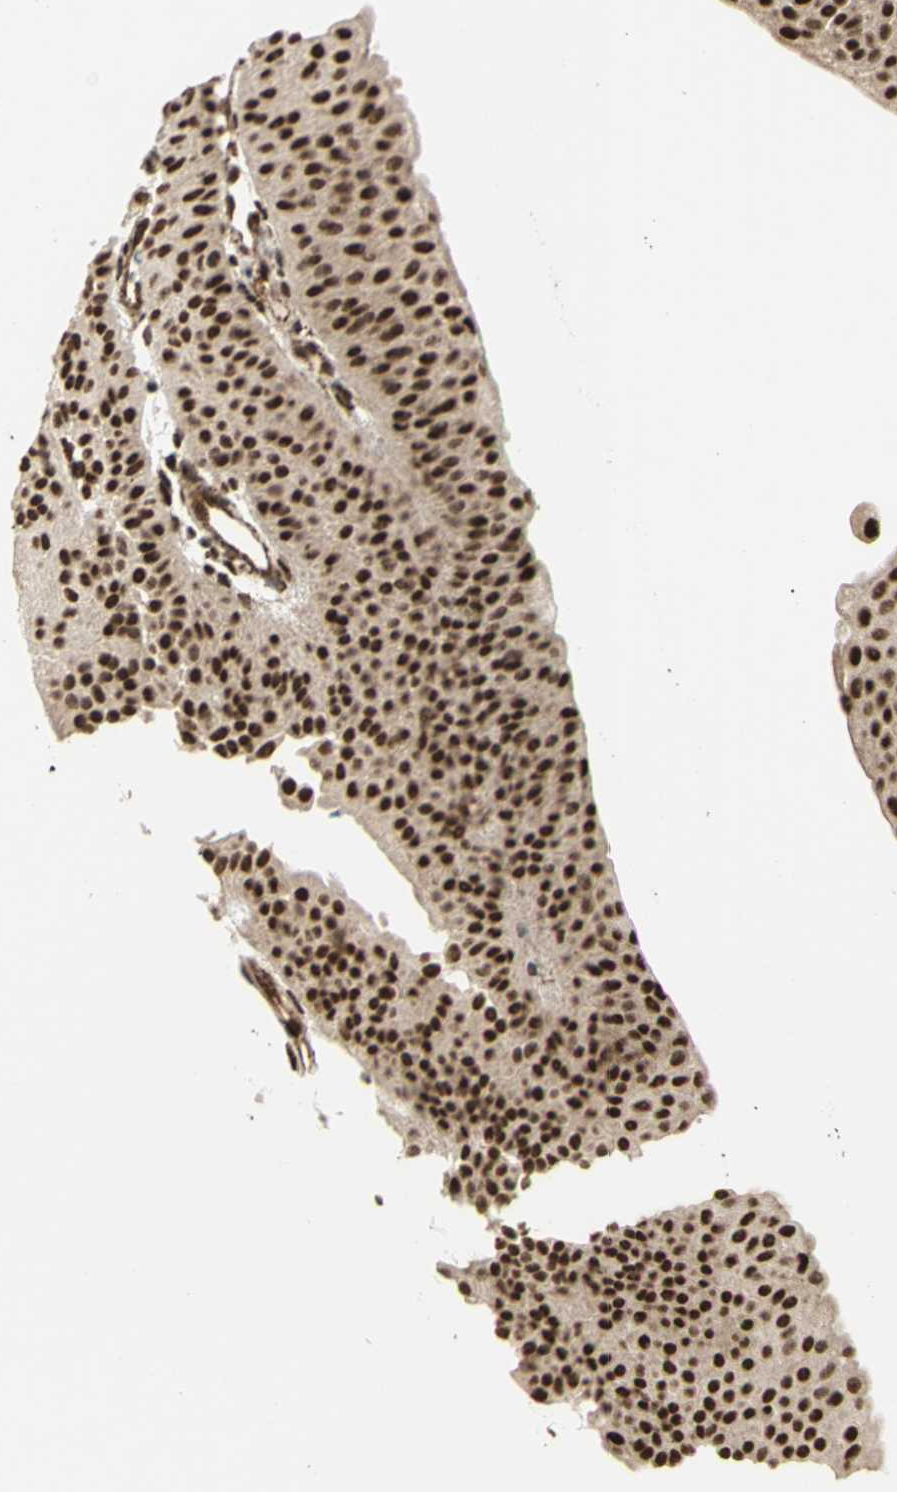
{"staining": {"intensity": "strong", "quantity": ">75%", "location": "nuclear"}, "tissue": "urothelial cancer", "cell_type": "Tumor cells", "image_type": "cancer", "snomed": [{"axis": "morphology", "description": "Urothelial carcinoma, Low grade"}, {"axis": "topography", "description": "Urinary bladder"}], "caption": "Urothelial carcinoma (low-grade) was stained to show a protein in brown. There is high levels of strong nuclear positivity in approximately >75% of tumor cells. (Stains: DAB (3,3'-diaminobenzidine) in brown, nuclei in blue, Microscopy: brightfield microscopy at high magnification).", "gene": "ZMYM6", "patient": {"sex": "female", "age": 60}}